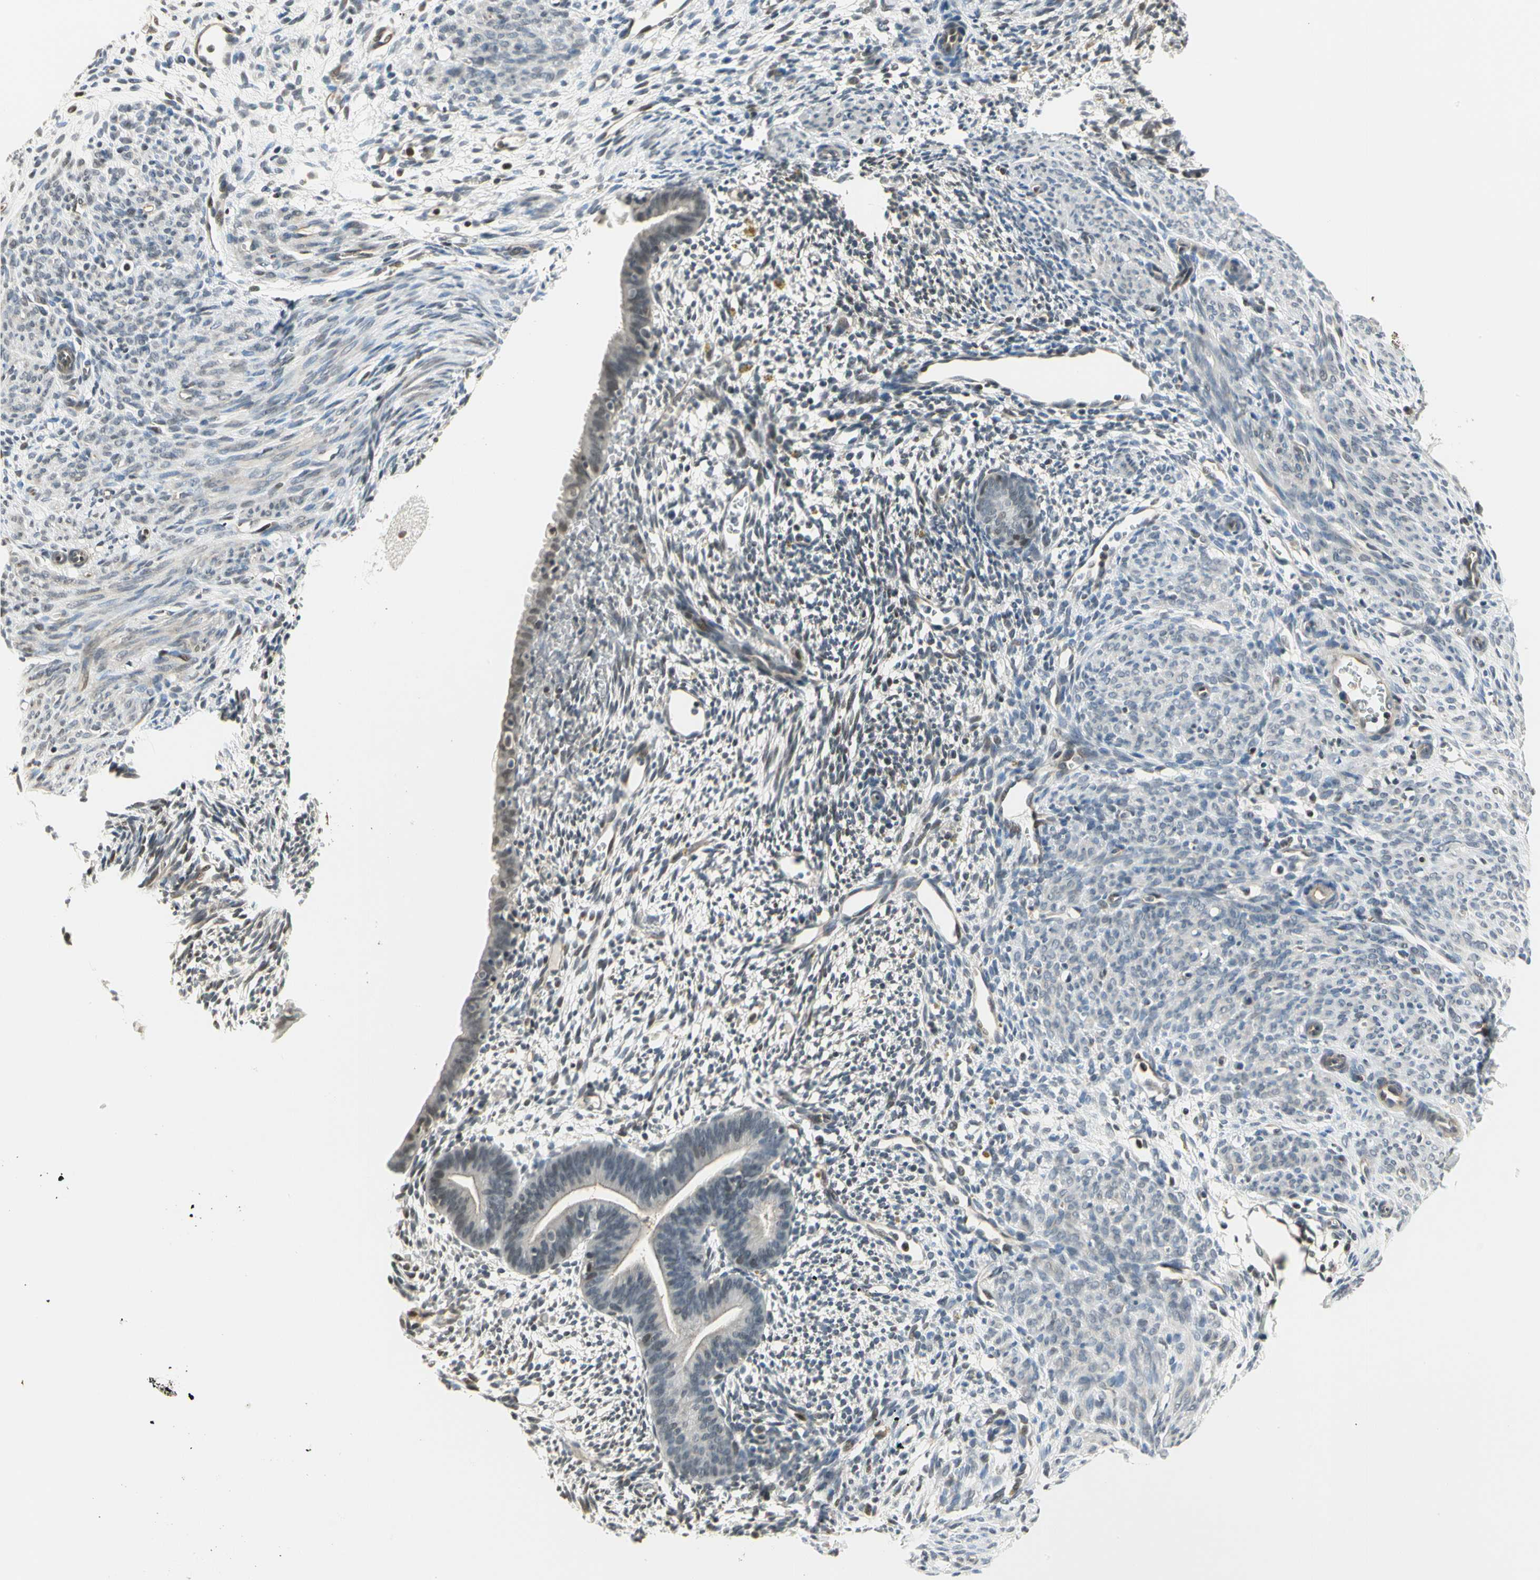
{"staining": {"intensity": "negative", "quantity": "none", "location": "none"}, "tissue": "endometrium", "cell_type": "Cells in endometrial stroma", "image_type": "normal", "snomed": [{"axis": "morphology", "description": "Normal tissue, NOS"}, {"axis": "morphology", "description": "Atrophy, NOS"}, {"axis": "topography", "description": "Uterus"}, {"axis": "topography", "description": "Endometrium"}], "caption": "This is an IHC image of benign human endometrium. There is no staining in cells in endometrial stroma.", "gene": "IMPG2", "patient": {"sex": "female", "age": 68}}